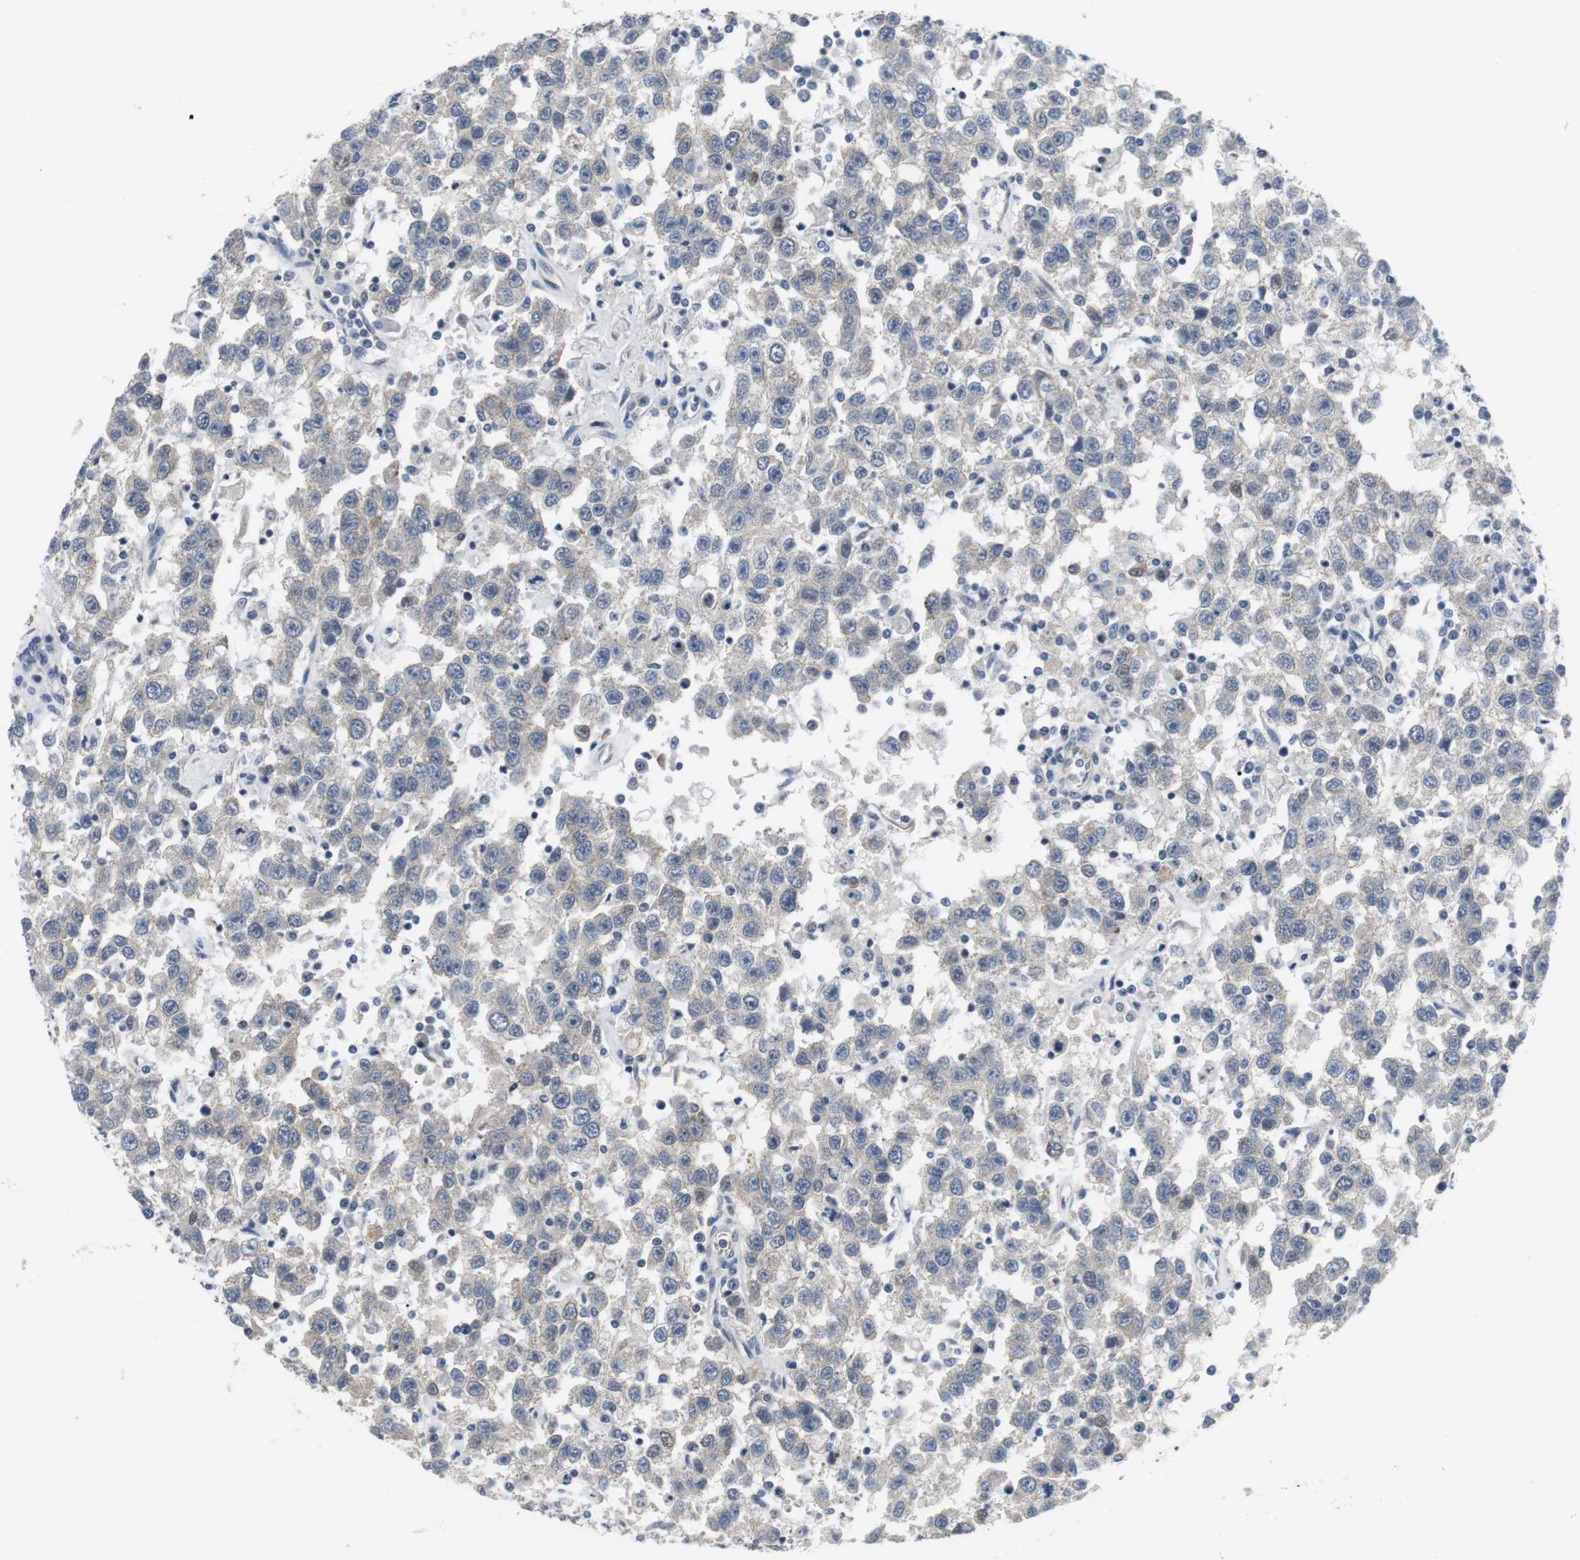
{"staining": {"intensity": "negative", "quantity": "none", "location": "none"}, "tissue": "testis cancer", "cell_type": "Tumor cells", "image_type": "cancer", "snomed": [{"axis": "morphology", "description": "Seminoma, NOS"}, {"axis": "topography", "description": "Testis"}], "caption": "Protein analysis of testis cancer (seminoma) displays no significant positivity in tumor cells.", "gene": "NECTIN1", "patient": {"sex": "male", "age": 41}}